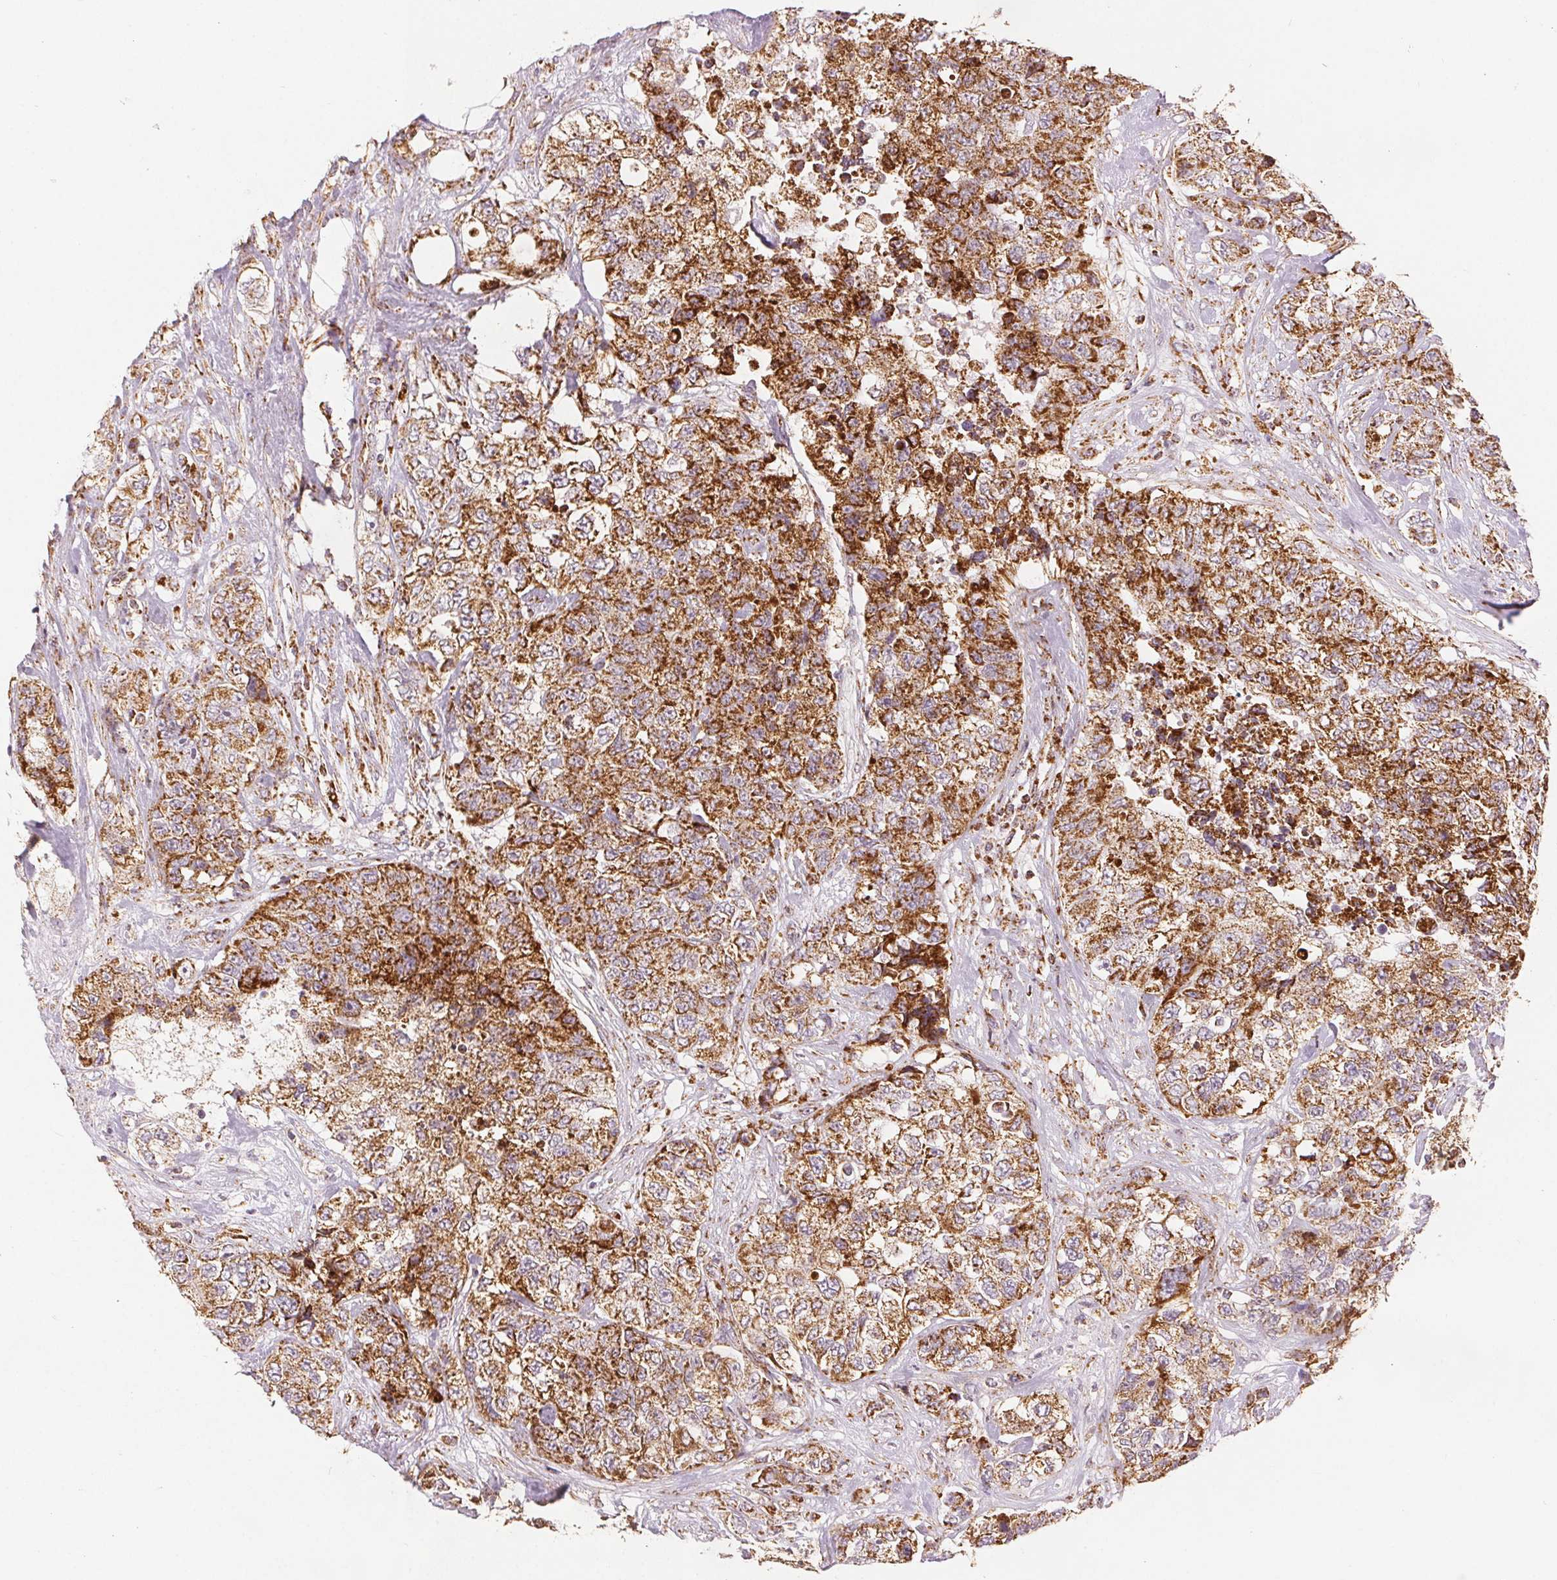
{"staining": {"intensity": "moderate", "quantity": ">75%", "location": "cytoplasmic/membranous"}, "tissue": "urothelial cancer", "cell_type": "Tumor cells", "image_type": "cancer", "snomed": [{"axis": "morphology", "description": "Urothelial carcinoma, High grade"}, {"axis": "topography", "description": "Urinary bladder"}], "caption": "Urothelial cancer was stained to show a protein in brown. There is medium levels of moderate cytoplasmic/membranous positivity in about >75% of tumor cells. Nuclei are stained in blue.", "gene": "SDHB", "patient": {"sex": "female", "age": 78}}